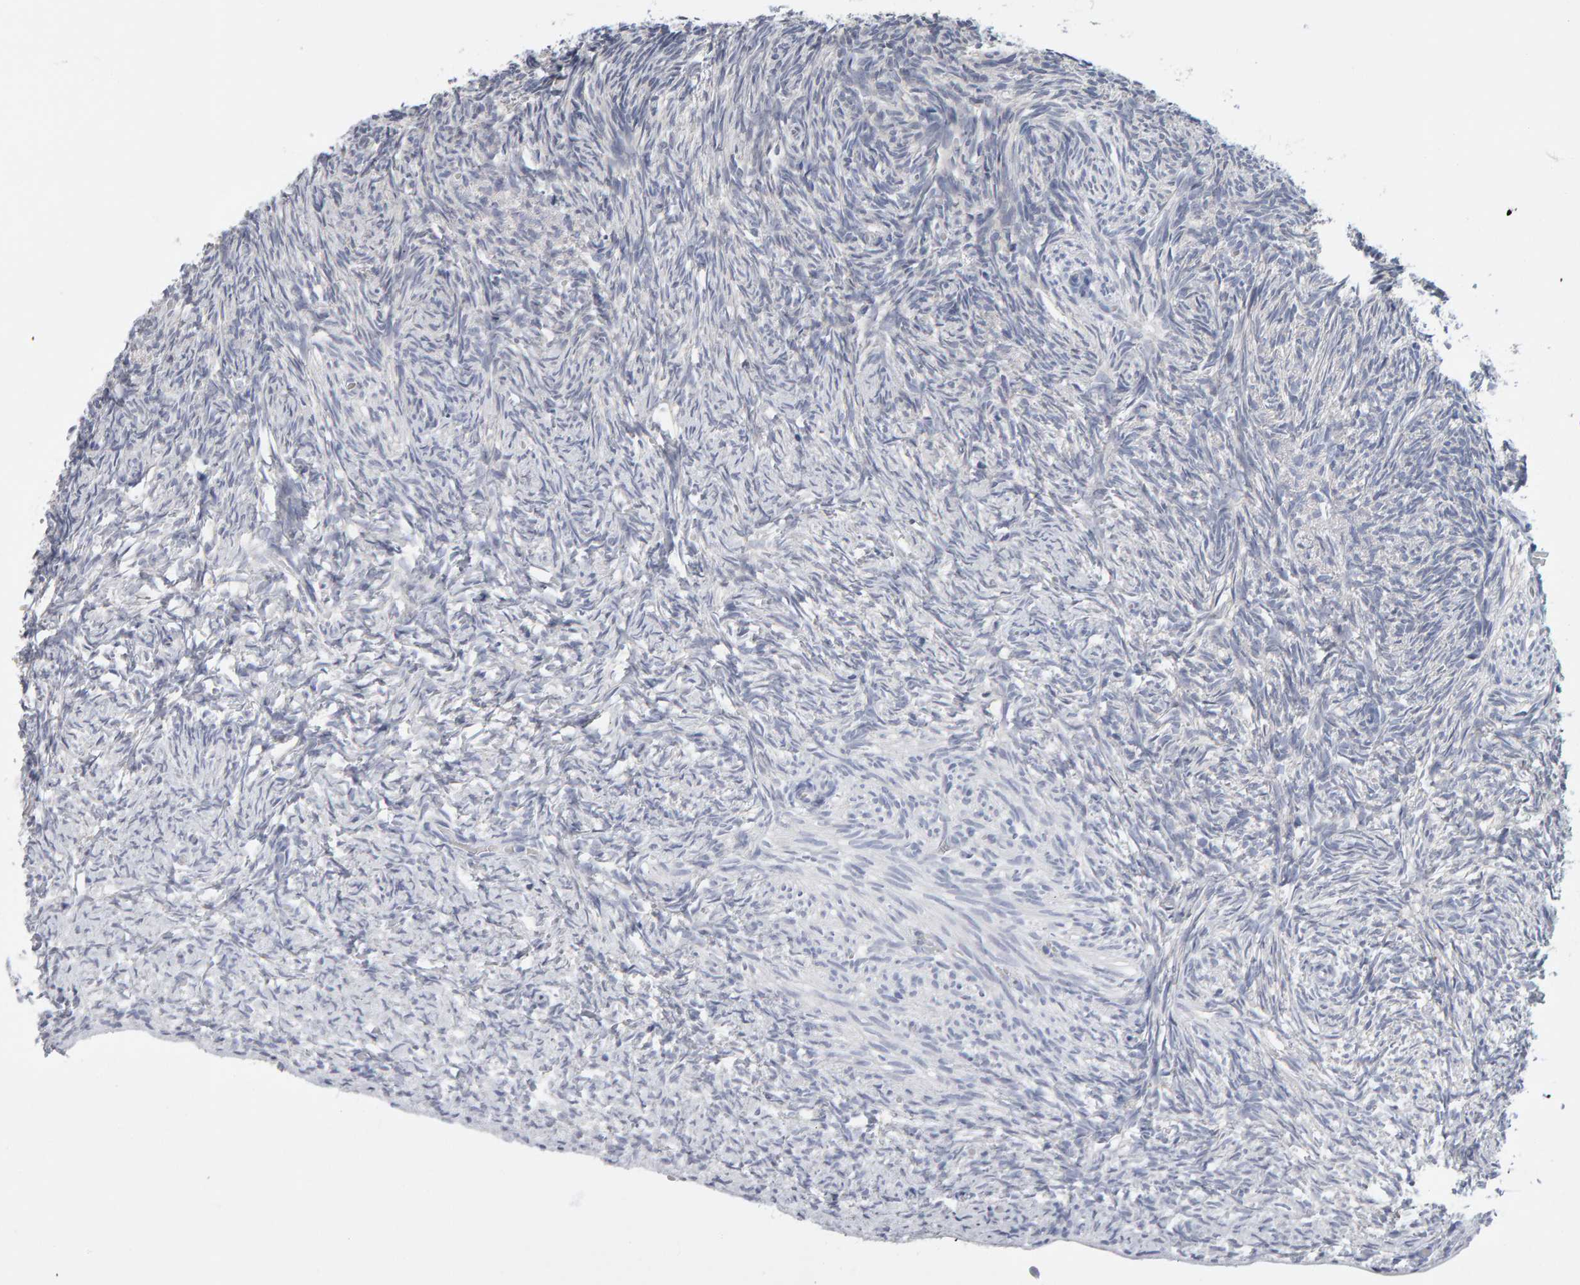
{"staining": {"intensity": "negative", "quantity": "none", "location": "none"}, "tissue": "ovary", "cell_type": "Ovarian stroma cells", "image_type": "normal", "snomed": [{"axis": "morphology", "description": "Normal tissue, NOS"}, {"axis": "topography", "description": "Ovary"}], "caption": "Protein analysis of normal ovary reveals no significant staining in ovarian stroma cells. Brightfield microscopy of immunohistochemistry (IHC) stained with DAB (3,3'-diaminobenzidine) (brown) and hematoxylin (blue), captured at high magnification.", "gene": "CTH", "patient": {"sex": "female", "age": 34}}